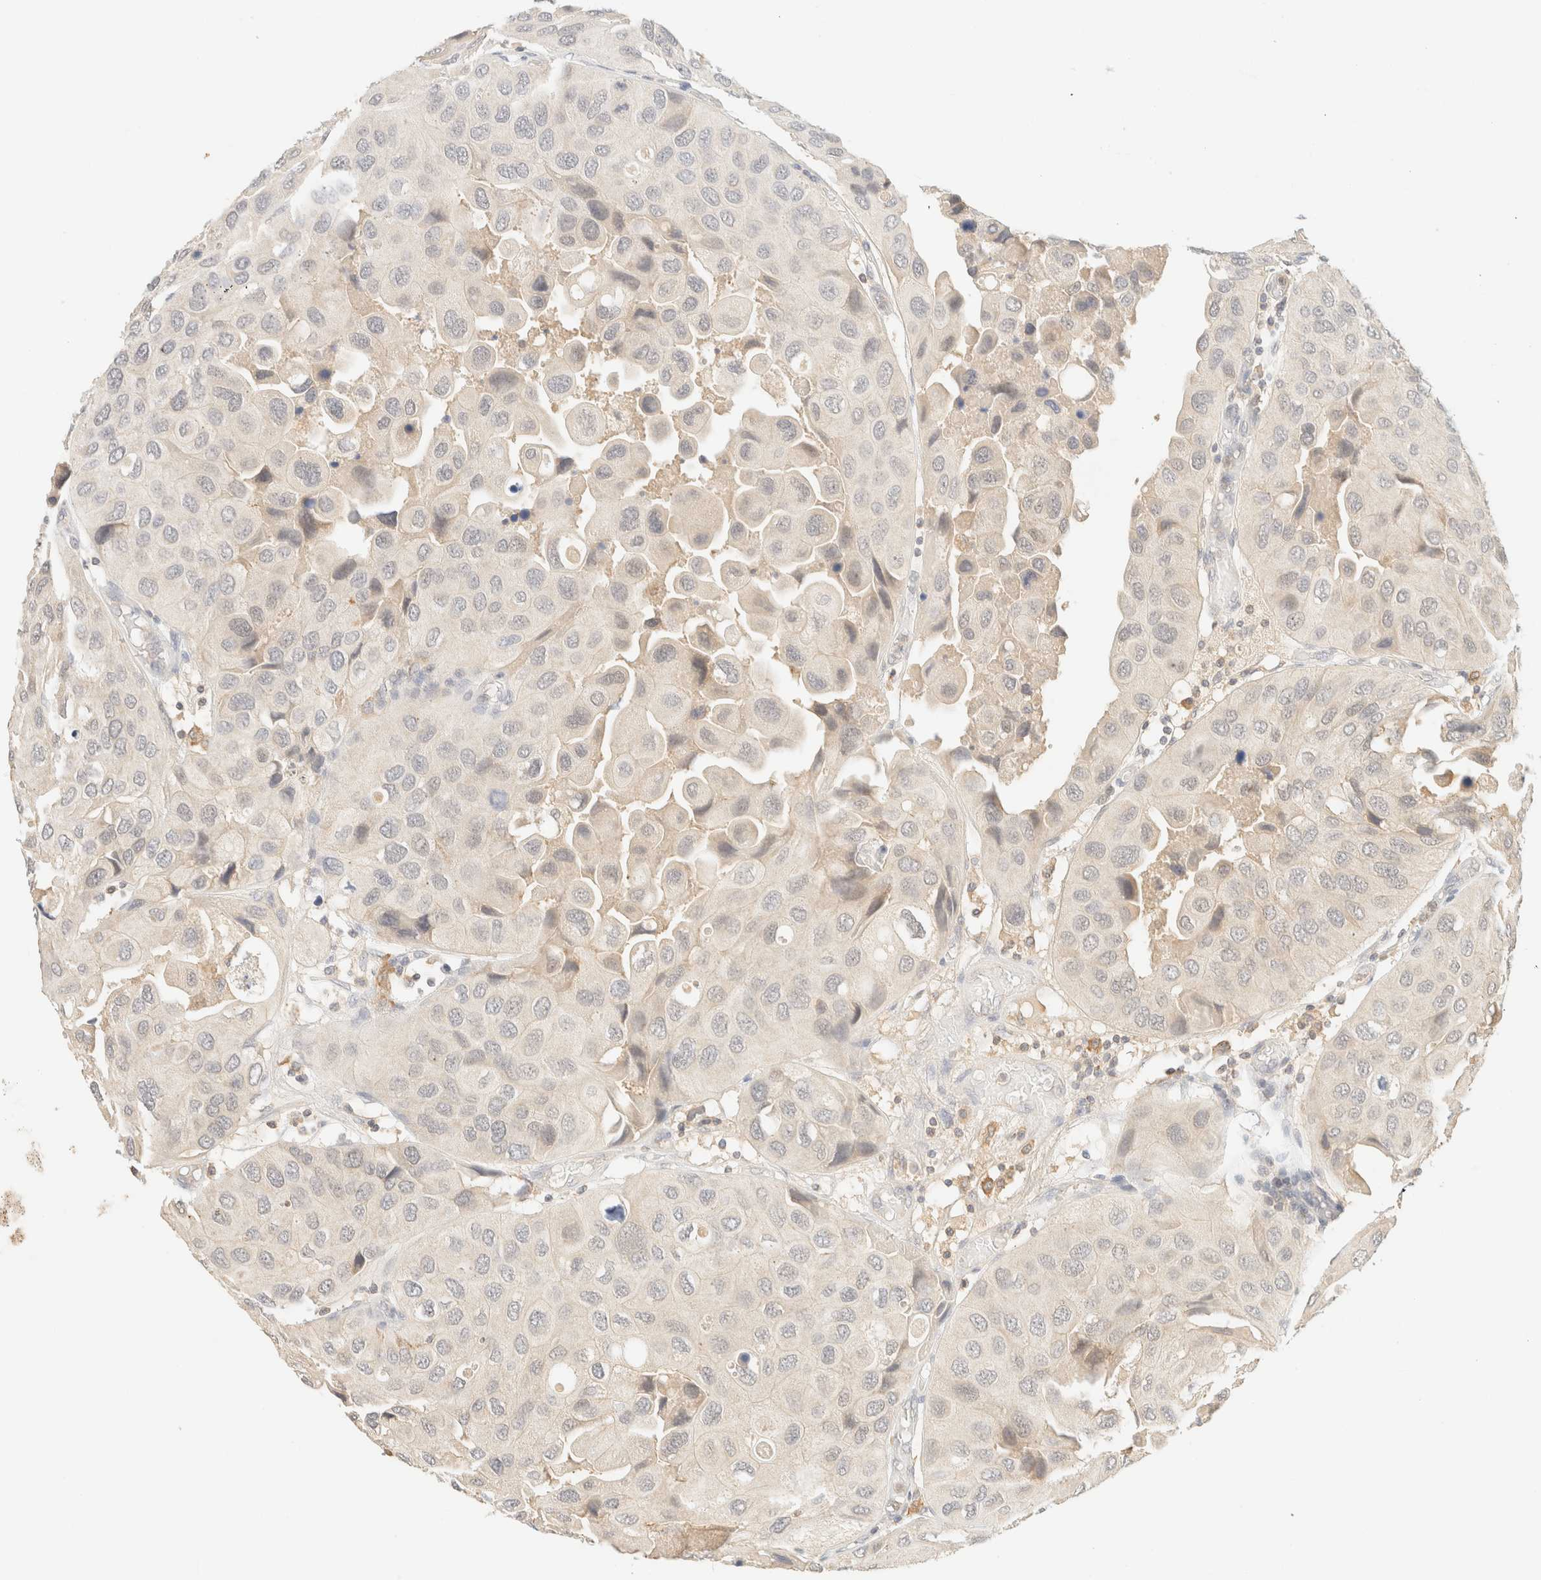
{"staining": {"intensity": "negative", "quantity": "none", "location": "none"}, "tissue": "urothelial cancer", "cell_type": "Tumor cells", "image_type": "cancer", "snomed": [{"axis": "morphology", "description": "Urothelial carcinoma, High grade"}, {"axis": "topography", "description": "Urinary bladder"}], "caption": "Tumor cells show no significant protein expression in urothelial carcinoma (high-grade).", "gene": "TIMD4", "patient": {"sex": "female", "age": 64}}